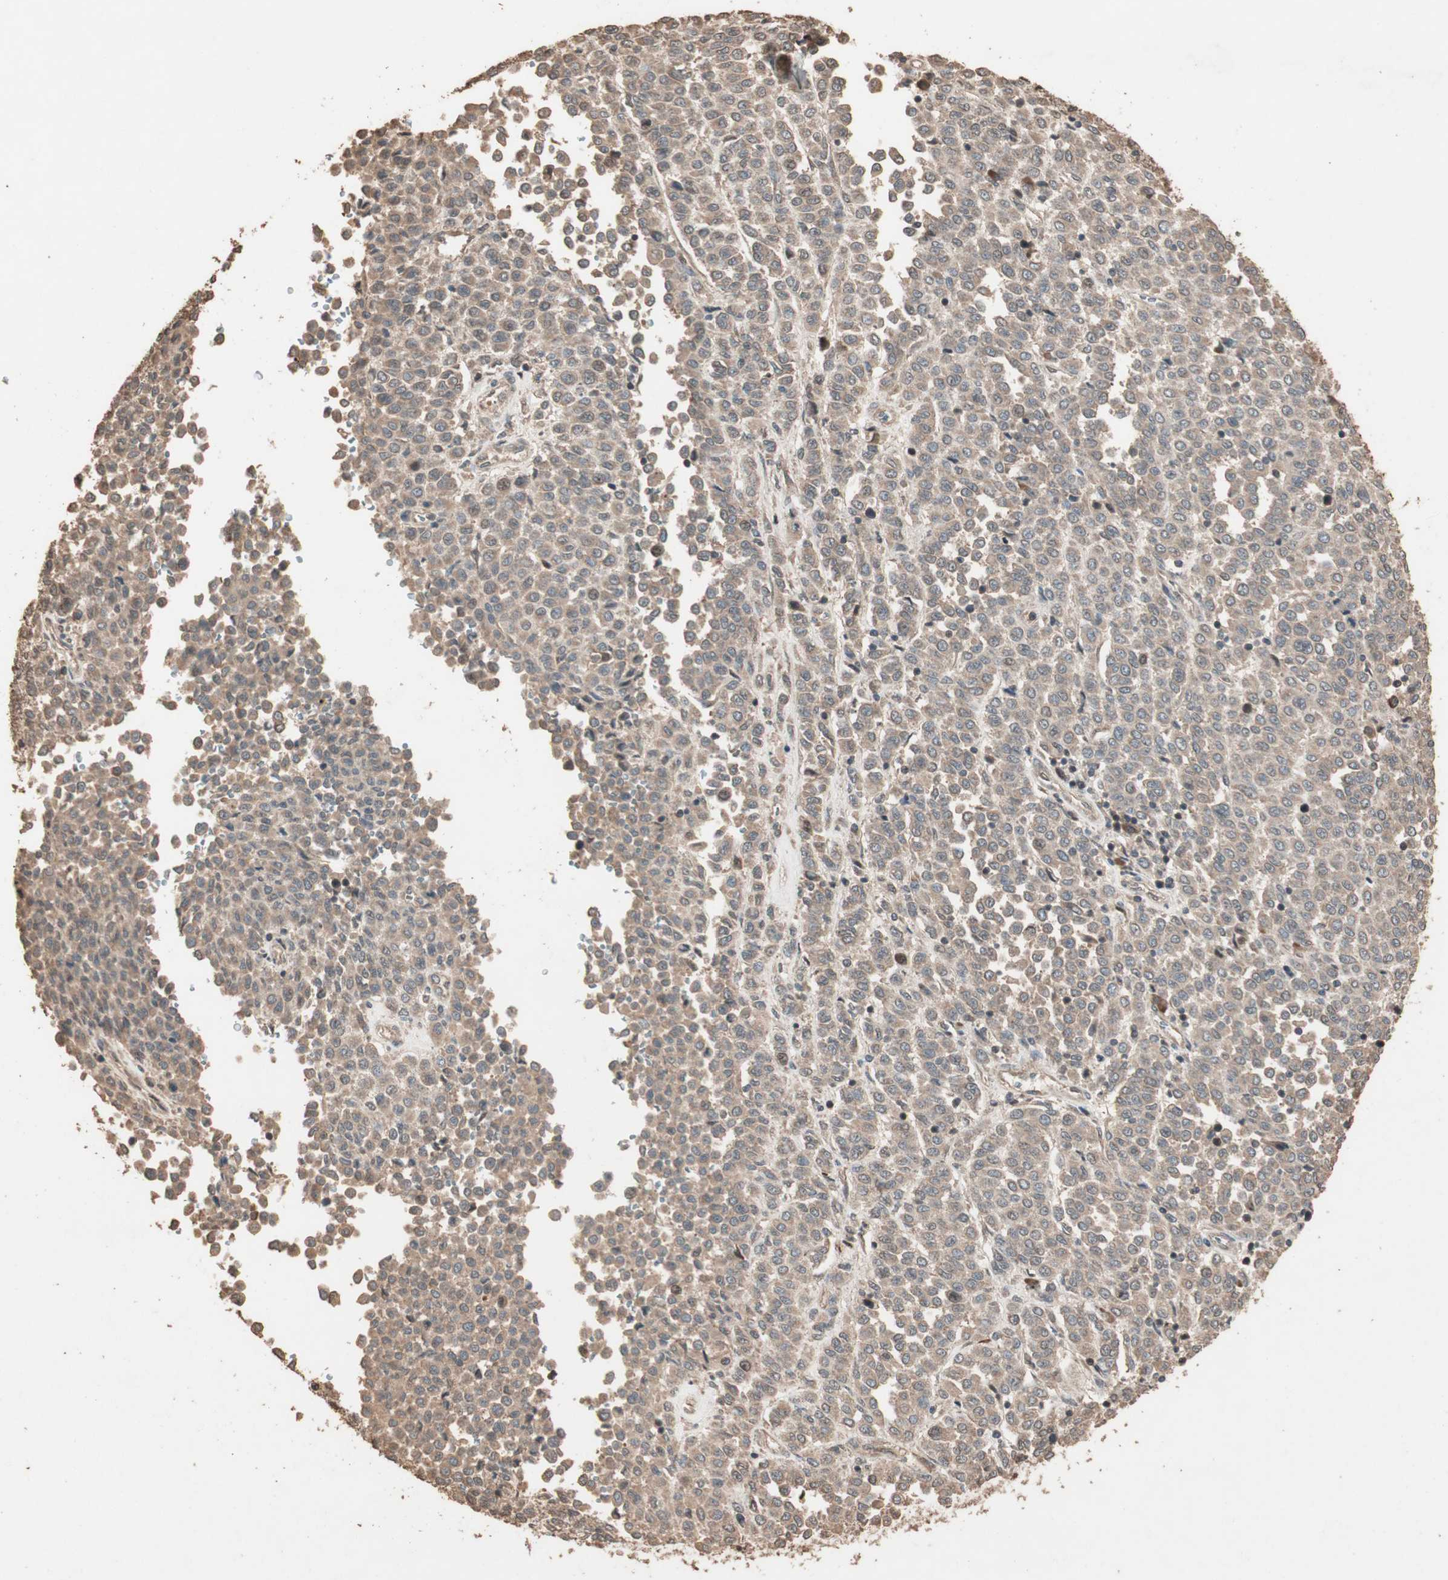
{"staining": {"intensity": "moderate", "quantity": ">75%", "location": "cytoplasmic/membranous"}, "tissue": "melanoma", "cell_type": "Tumor cells", "image_type": "cancer", "snomed": [{"axis": "morphology", "description": "Malignant melanoma, Metastatic site"}, {"axis": "topography", "description": "Pancreas"}], "caption": "A brown stain labels moderate cytoplasmic/membranous expression of a protein in malignant melanoma (metastatic site) tumor cells. (Stains: DAB in brown, nuclei in blue, Microscopy: brightfield microscopy at high magnification).", "gene": "USP20", "patient": {"sex": "female", "age": 30}}